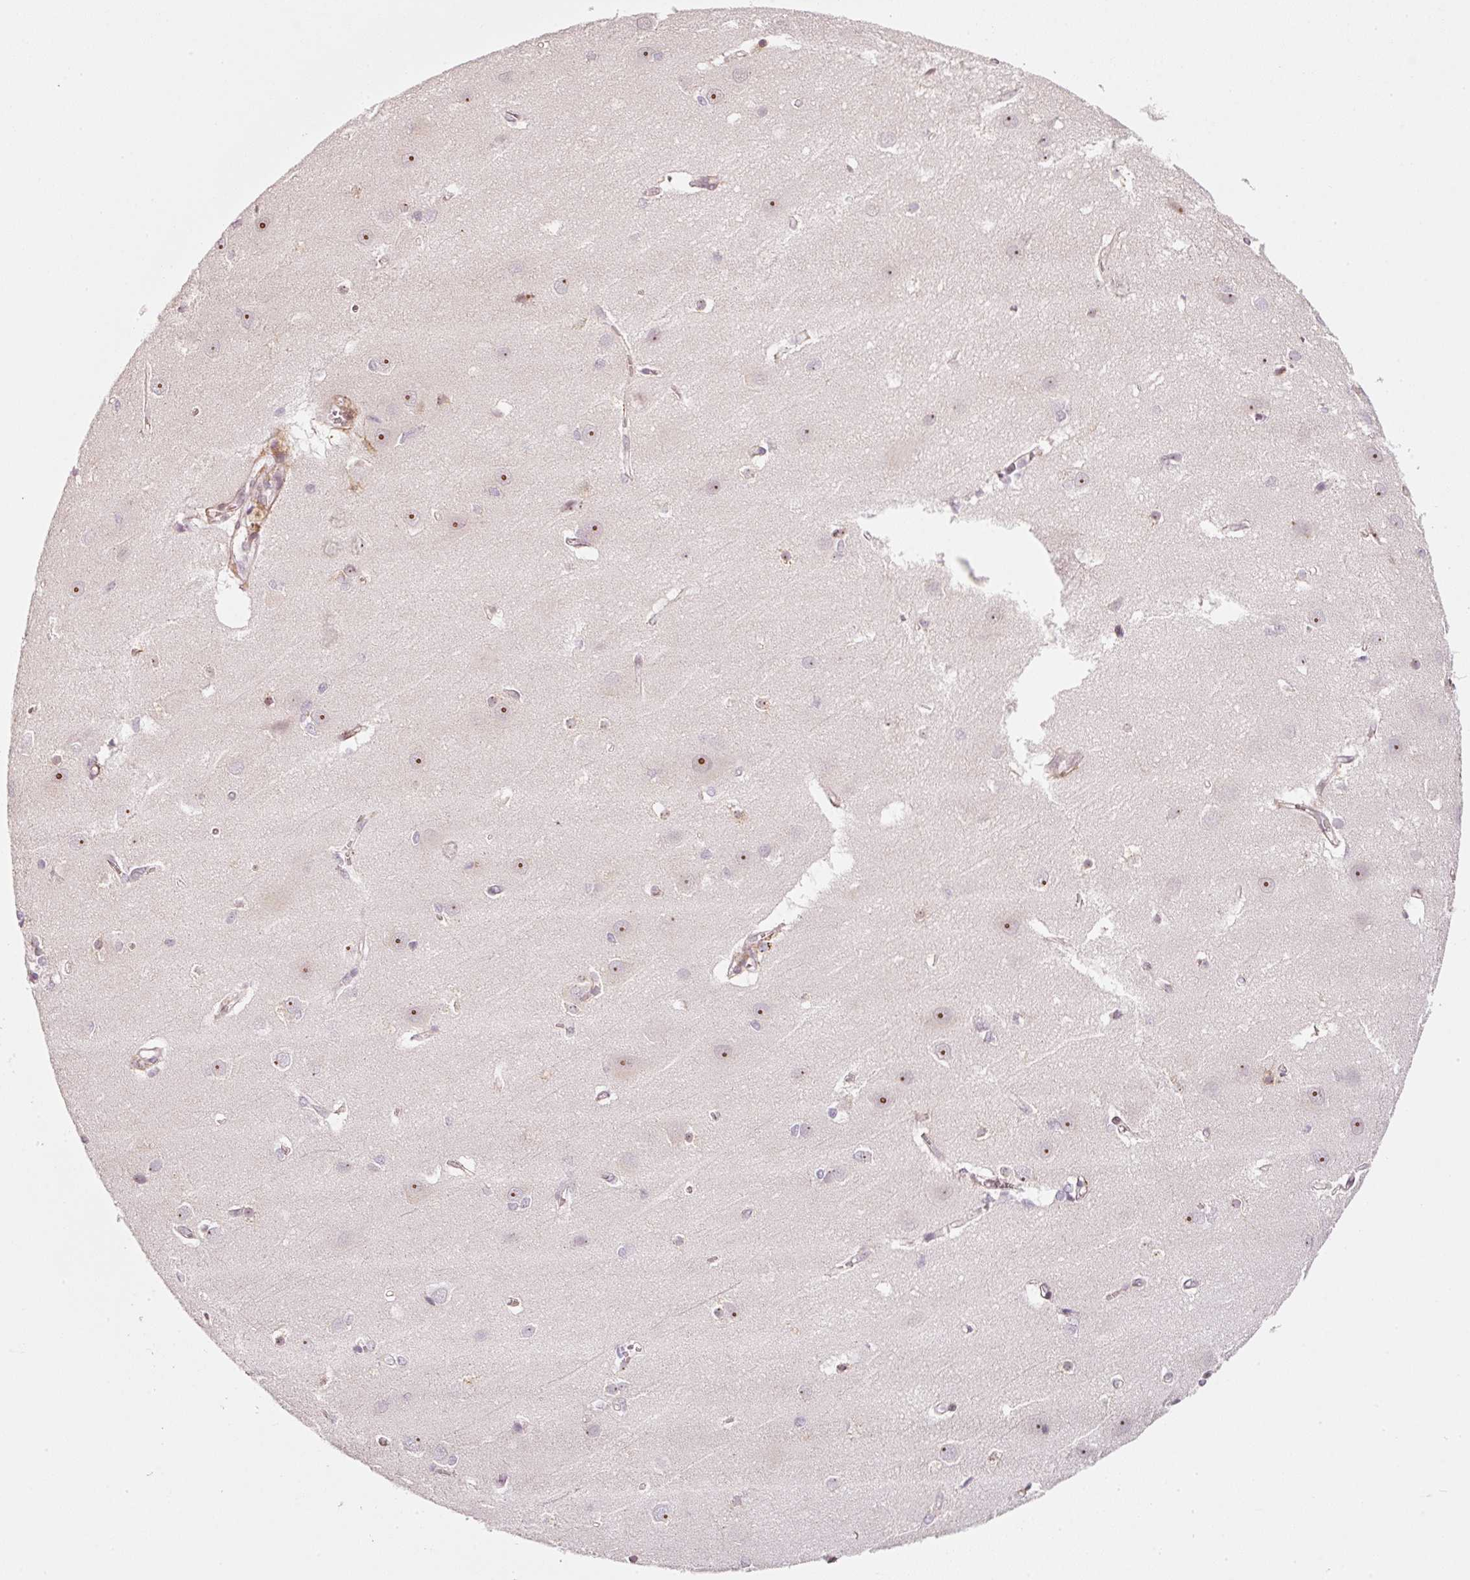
{"staining": {"intensity": "weak", "quantity": "25%-75%", "location": "nuclear"}, "tissue": "cerebral cortex", "cell_type": "Endothelial cells", "image_type": "normal", "snomed": [{"axis": "morphology", "description": "Normal tissue, NOS"}, {"axis": "topography", "description": "Cerebral cortex"}], "caption": "A micrograph of cerebral cortex stained for a protein reveals weak nuclear brown staining in endothelial cells. (DAB (3,3'-diaminobenzidine) IHC with brightfield microscopy, high magnification).", "gene": "MXRA8", "patient": {"sex": "male", "age": 37}}